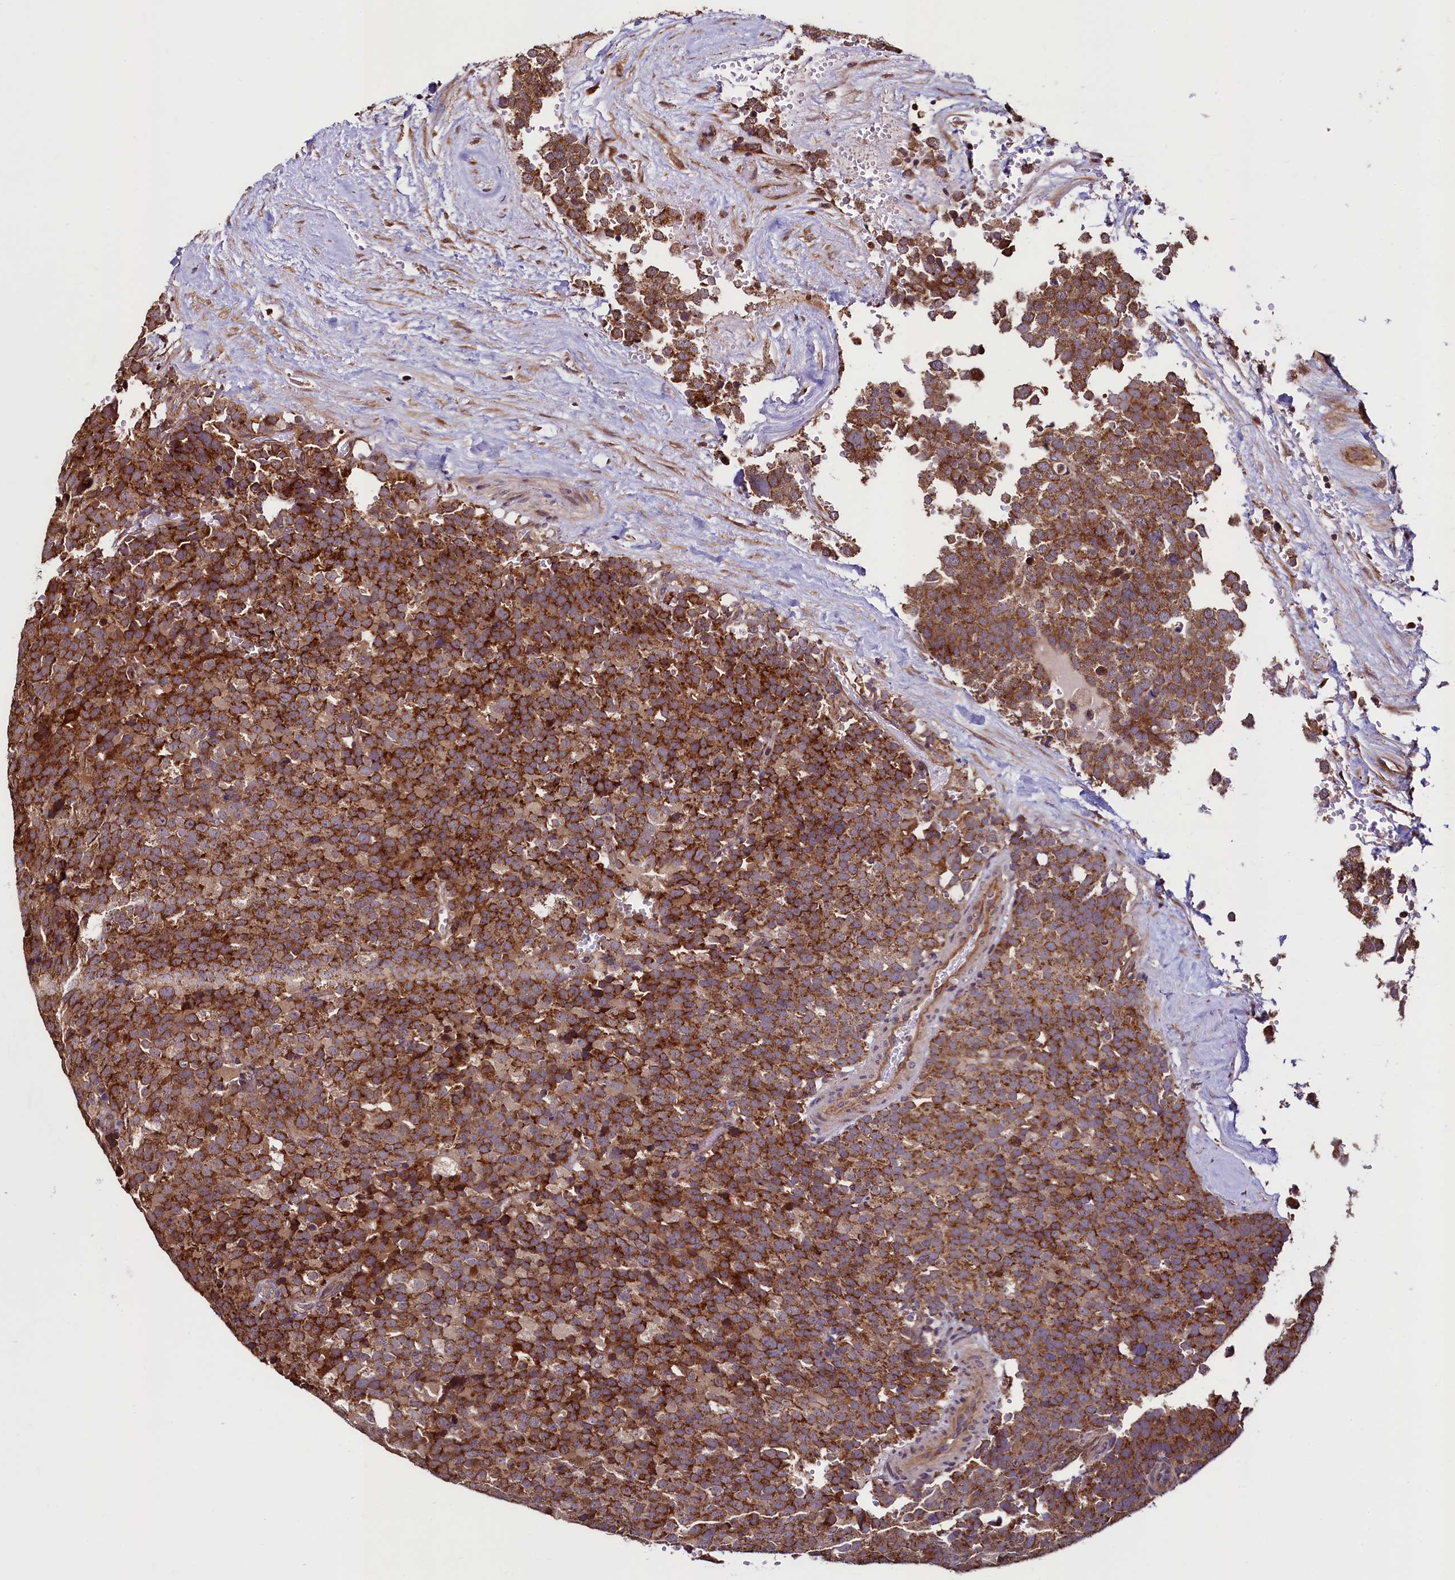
{"staining": {"intensity": "moderate", "quantity": ">75%", "location": "cytoplasmic/membranous"}, "tissue": "testis cancer", "cell_type": "Tumor cells", "image_type": "cancer", "snomed": [{"axis": "morphology", "description": "Seminoma, NOS"}, {"axis": "topography", "description": "Testis"}], "caption": "Immunohistochemistry micrograph of human seminoma (testis) stained for a protein (brown), which exhibits medium levels of moderate cytoplasmic/membranous expression in about >75% of tumor cells.", "gene": "RBFA", "patient": {"sex": "male", "age": 71}}